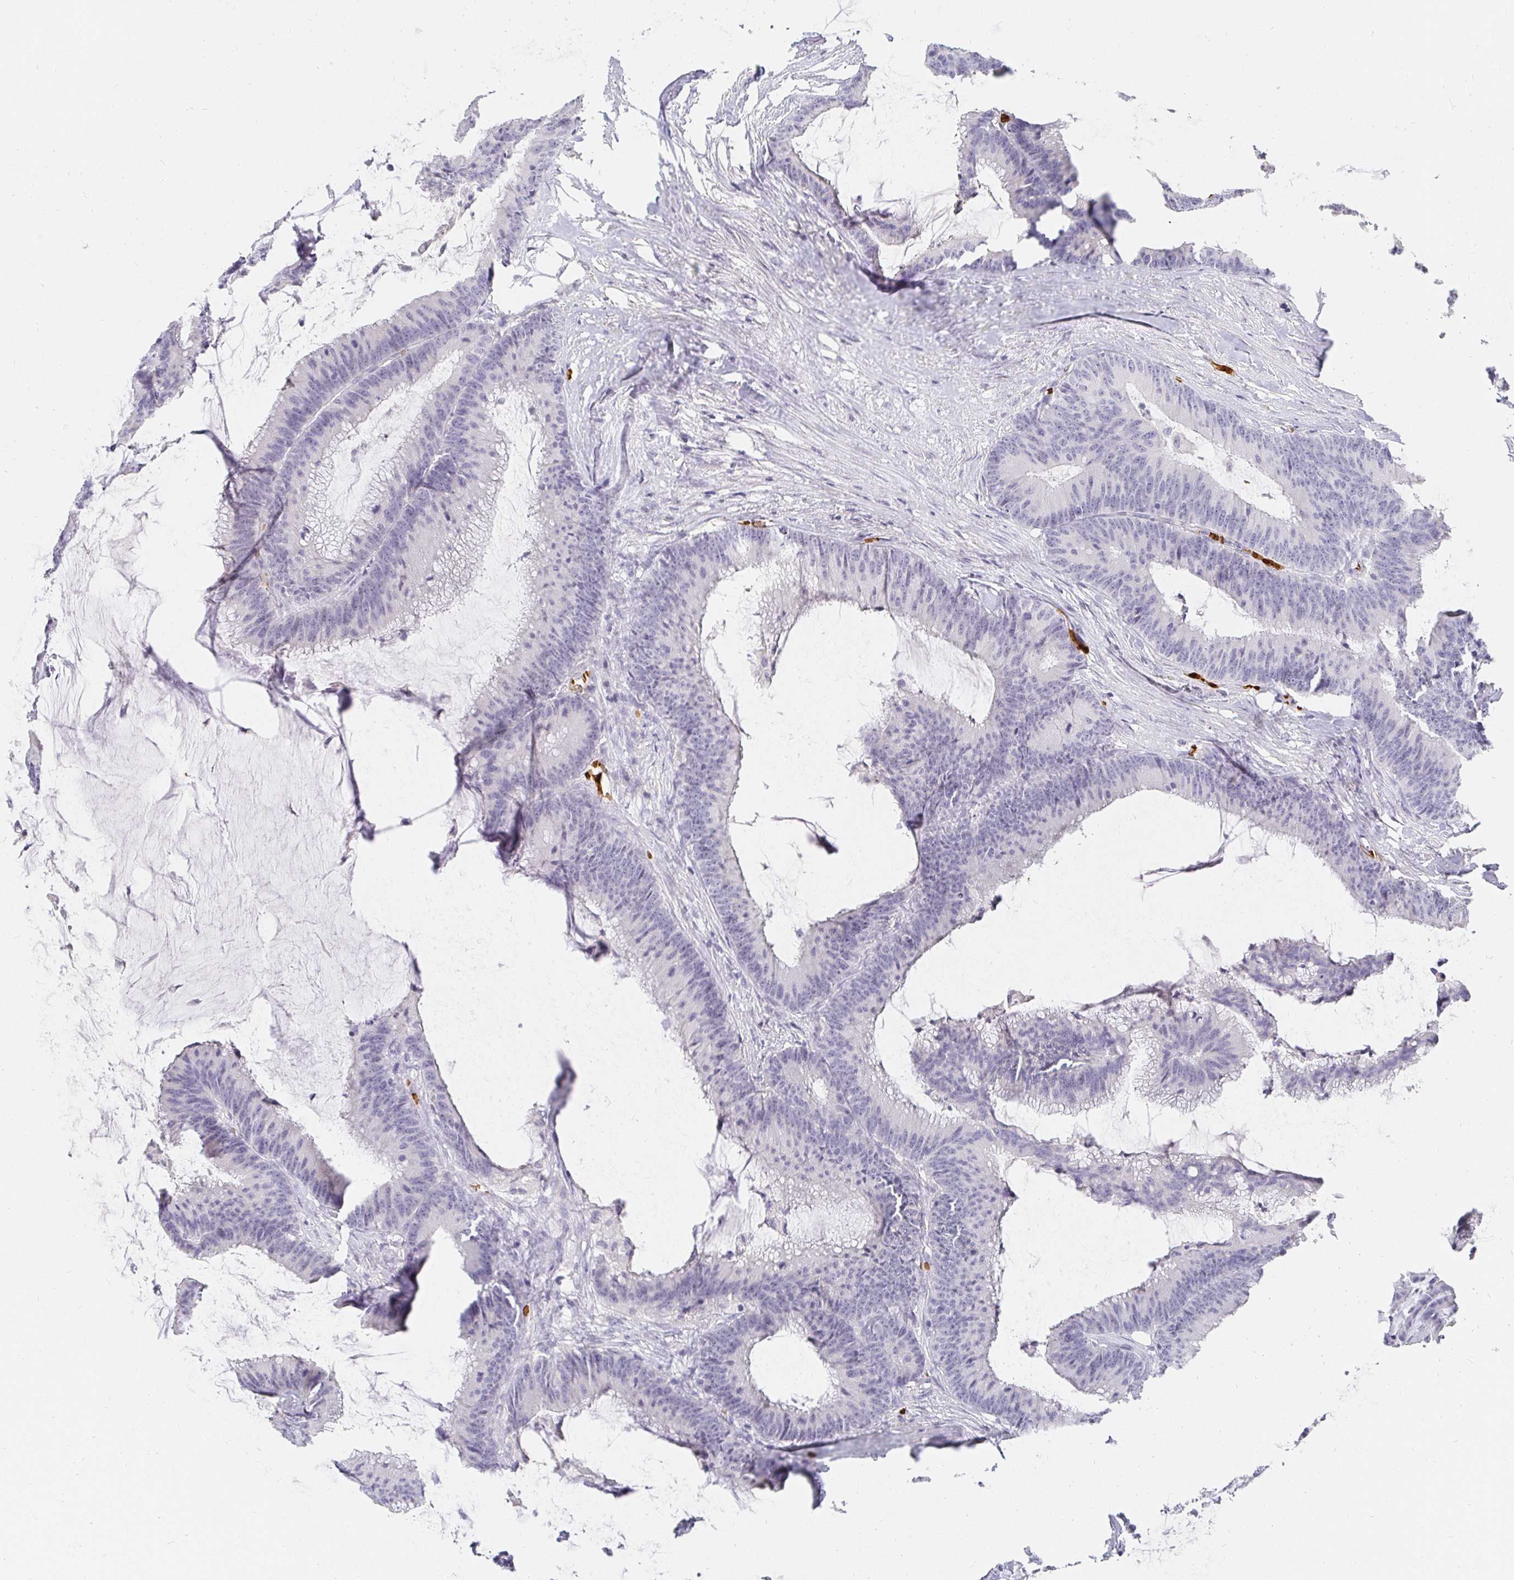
{"staining": {"intensity": "negative", "quantity": "none", "location": "none"}, "tissue": "colorectal cancer", "cell_type": "Tumor cells", "image_type": "cancer", "snomed": [{"axis": "morphology", "description": "Adenocarcinoma, NOS"}, {"axis": "topography", "description": "Colon"}], "caption": "This is a micrograph of immunohistochemistry (IHC) staining of colorectal adenocarcinoma, which shows no positivity in tumor cells. The staining was performed using DAB (3,3'-diaminobenzidine) to visualize the protein expression in brown, while the nuclei were stained in blue with hematoxylin (Magnification: 20x).", "gene": "FGF21", "patient": {"sex": "female", "age": 78}}